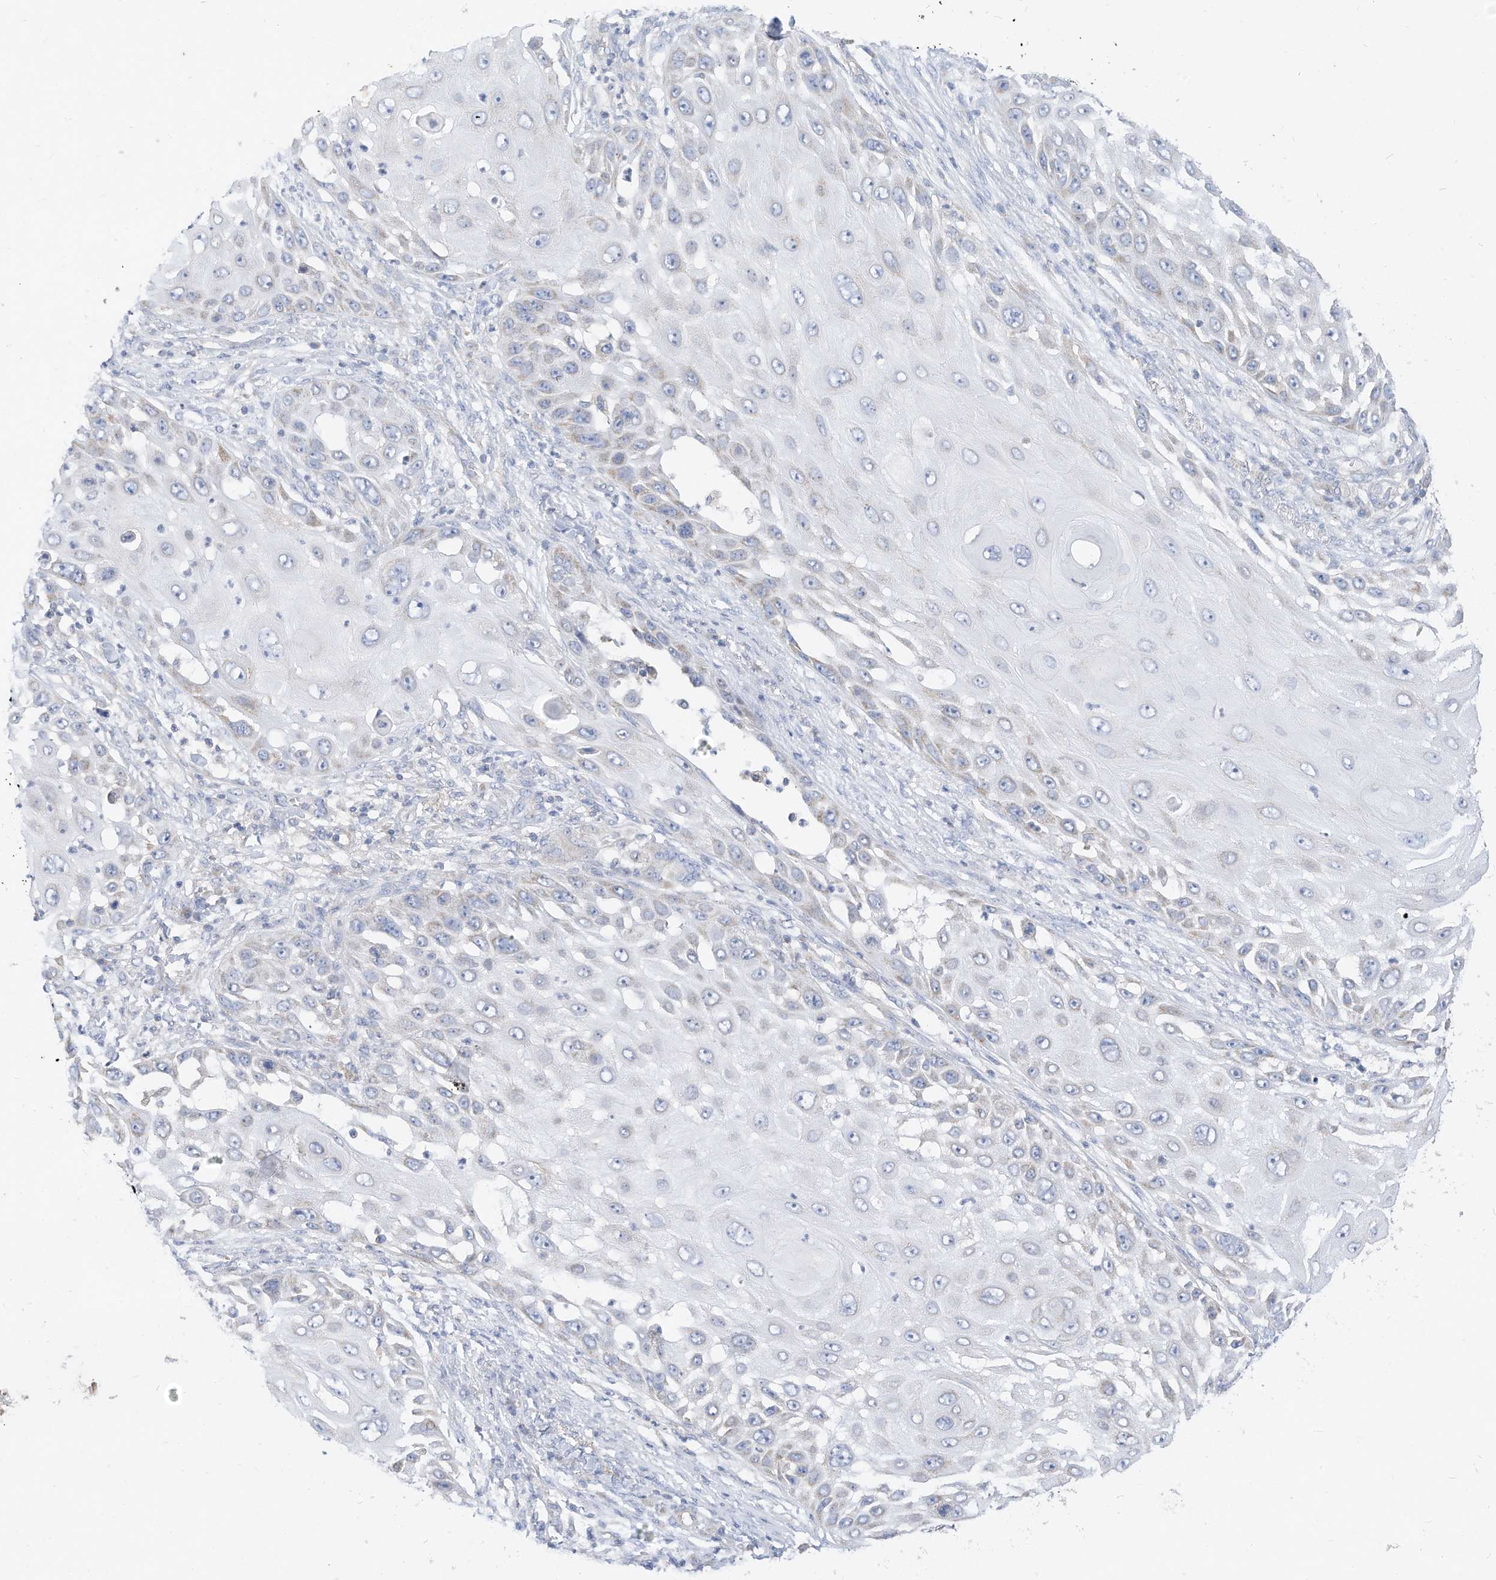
{"staining": {"intensity": "negative", "quantity": "none", "location": "none"}, "tissue": "skin cancer", "cell_type": "Tumor cells", "image_type": "cancer", "snomed": [{"axis": "morphology", "description": "Squamous cell carcinoma, NOS"}, {"axis": "topography", "description": "Skin"}], "caption": "DAB (3,3'-diaminobenzidine) immunohistochemical staining of human skin cancer (squamous cell carcinoma) demonstrates no significant expression in tumor cells. Nuclei are stained in blue.", "gene": "RHOH", "patient": {"sex": "female", "age": 44}}